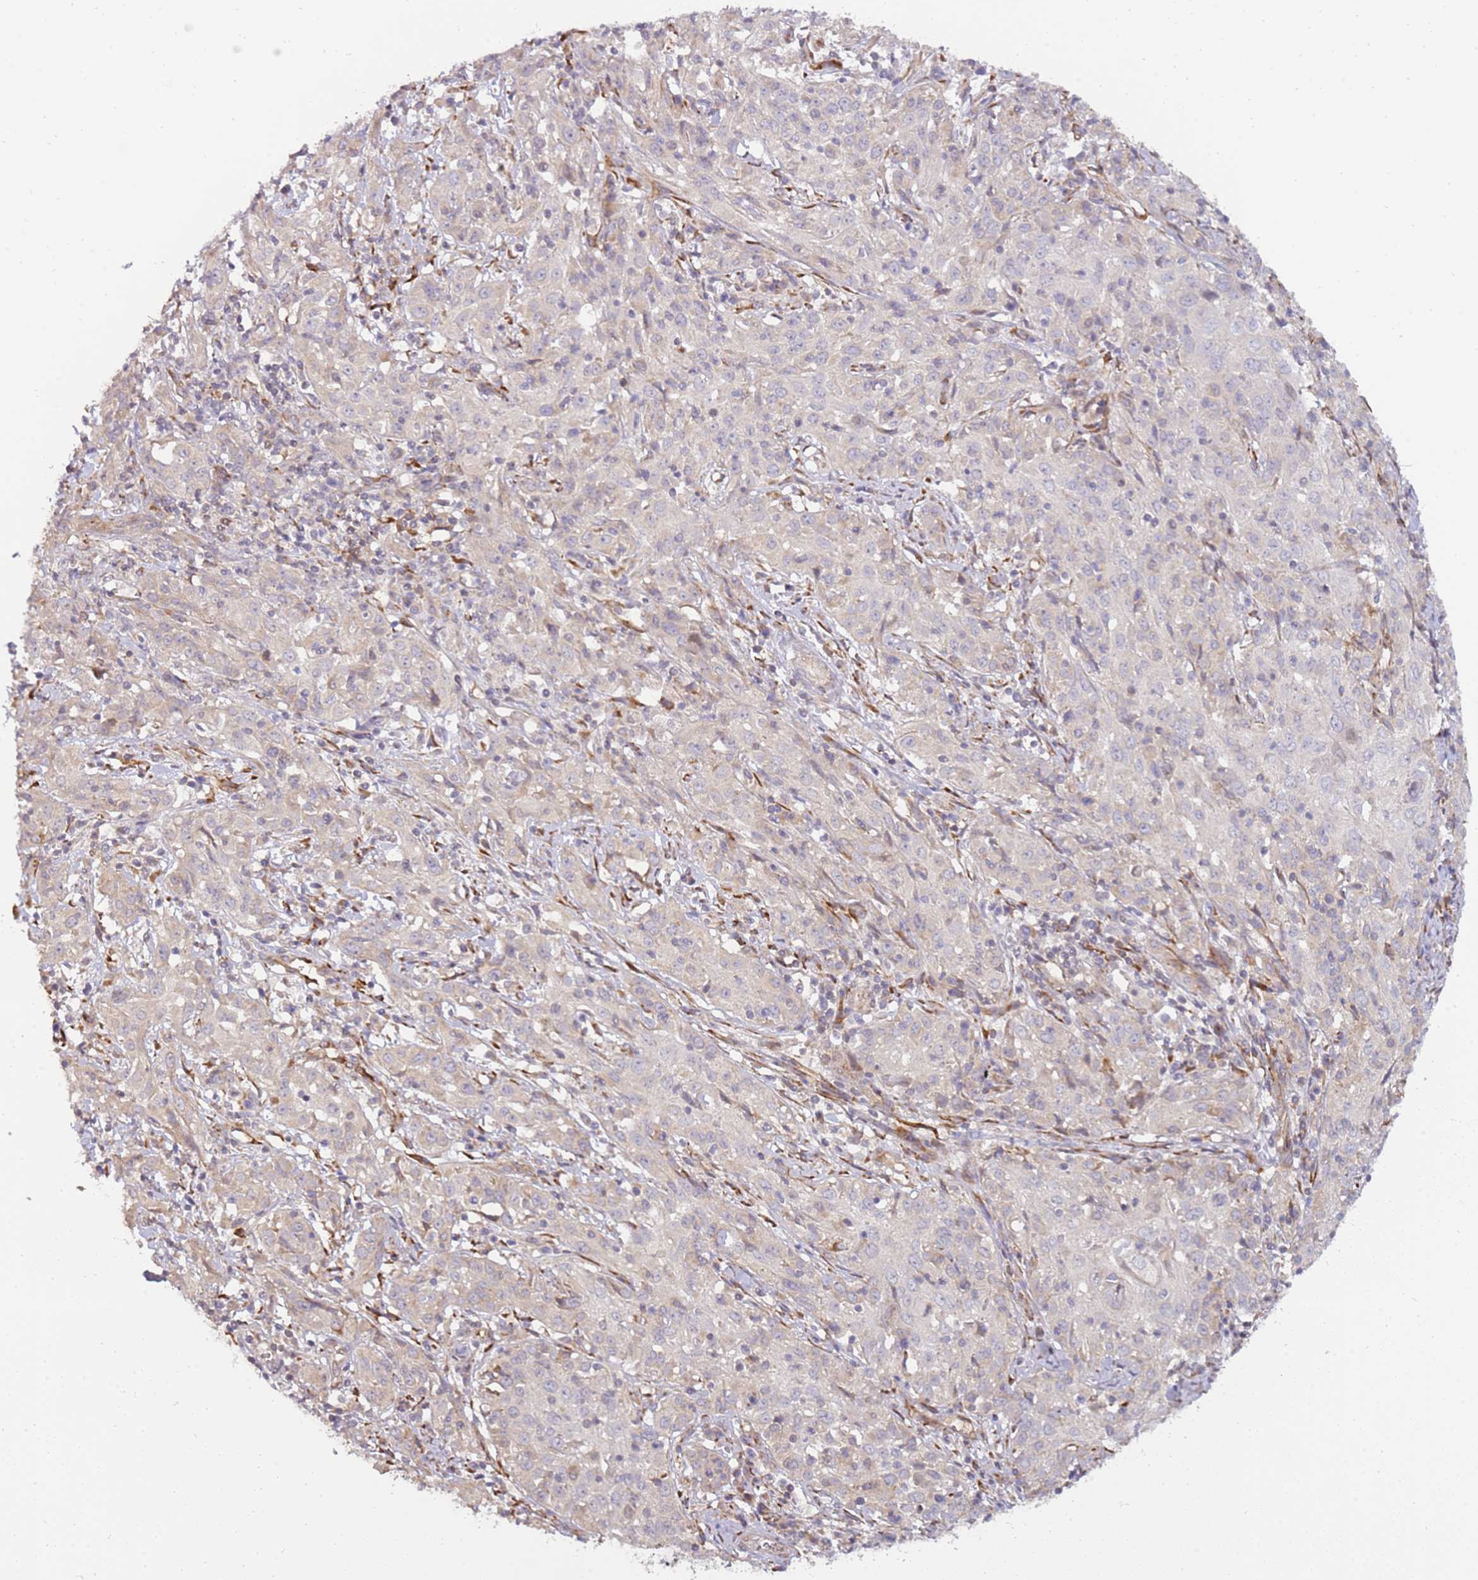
{"staining": {"intensity": "weak", "quantity": "<25%", "location": "cytoplasmic/membranous"}, "tissue": "cervical cancer", "cell_type": "Tumor cells", "image_type": "cancer", "snomed": [{"axis": "morphology", "description": "Squamous cell carcinoma, NOS"}, {"axis": "topography", "description": "Cervix"}], "caption": "Histopathology image shows no significant protein expression in tumor cells of cervical cancer.", "gene": "GRAP", "patient": {"sex": "female", "age": 57}}